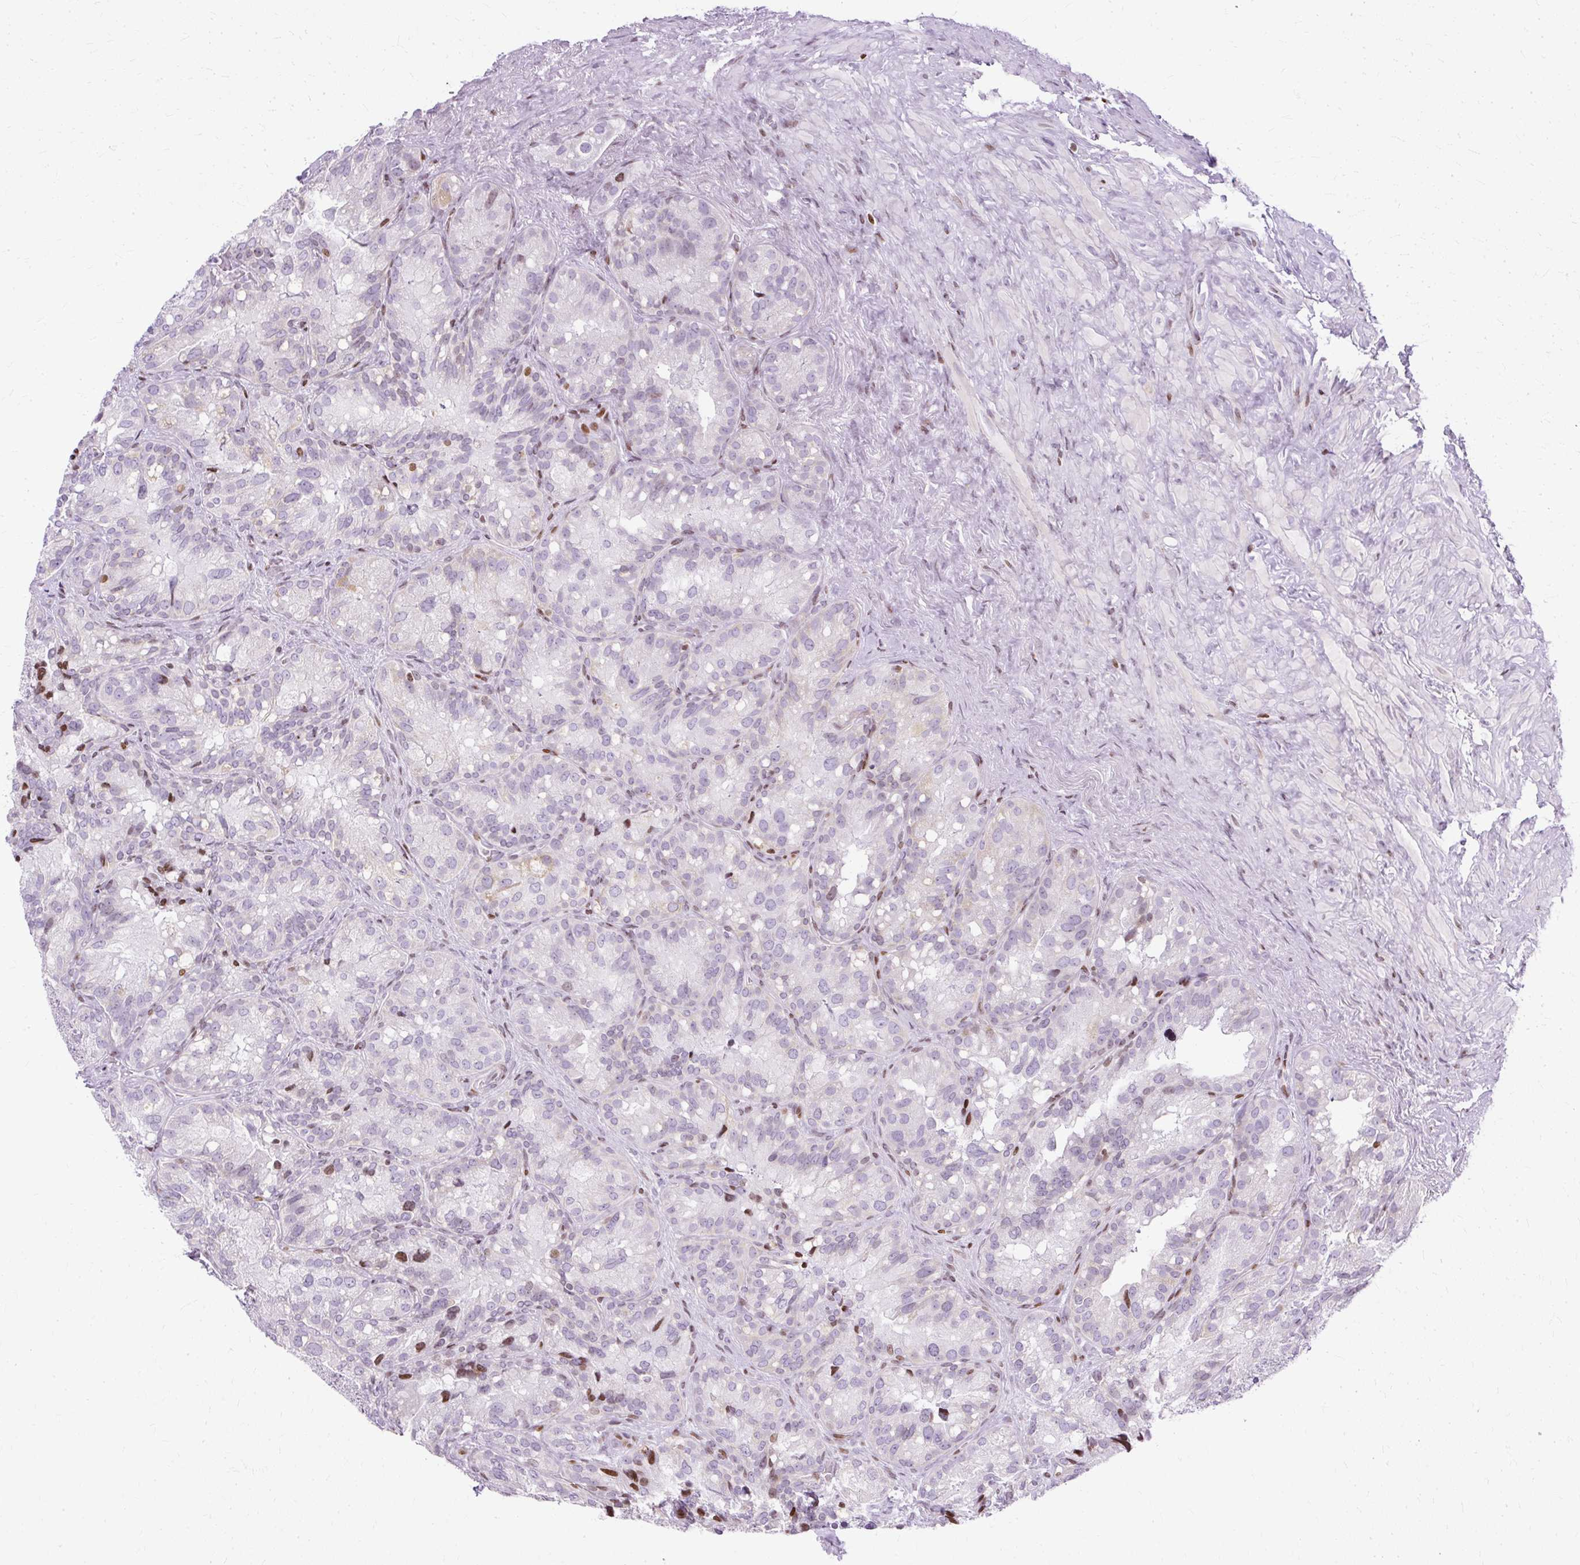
{"staining": {"intensity": "moderate", "quantity": "<25%", "location": "nuclear"}, "tissue": "seminal vesicle", "cell_type": "Glandular cells", "image_type": "normal", "snomed": [{"axis": "morphology", "description": "Normal tissue, NOS"}, {"axis": "topography", "description": "Seminal veicle"}], "caption": "Seminal vesicle stained for a protein displays moderate nuclear positivity in glandular cells. Using DAB (3,3'-diaminobenzidine) (brown) and hematoxylin (blue) stains, captured at high magnification using brightfield microscopy.", "gene": "TMEM177", "patient": {"sex": "male", "age": 69}}